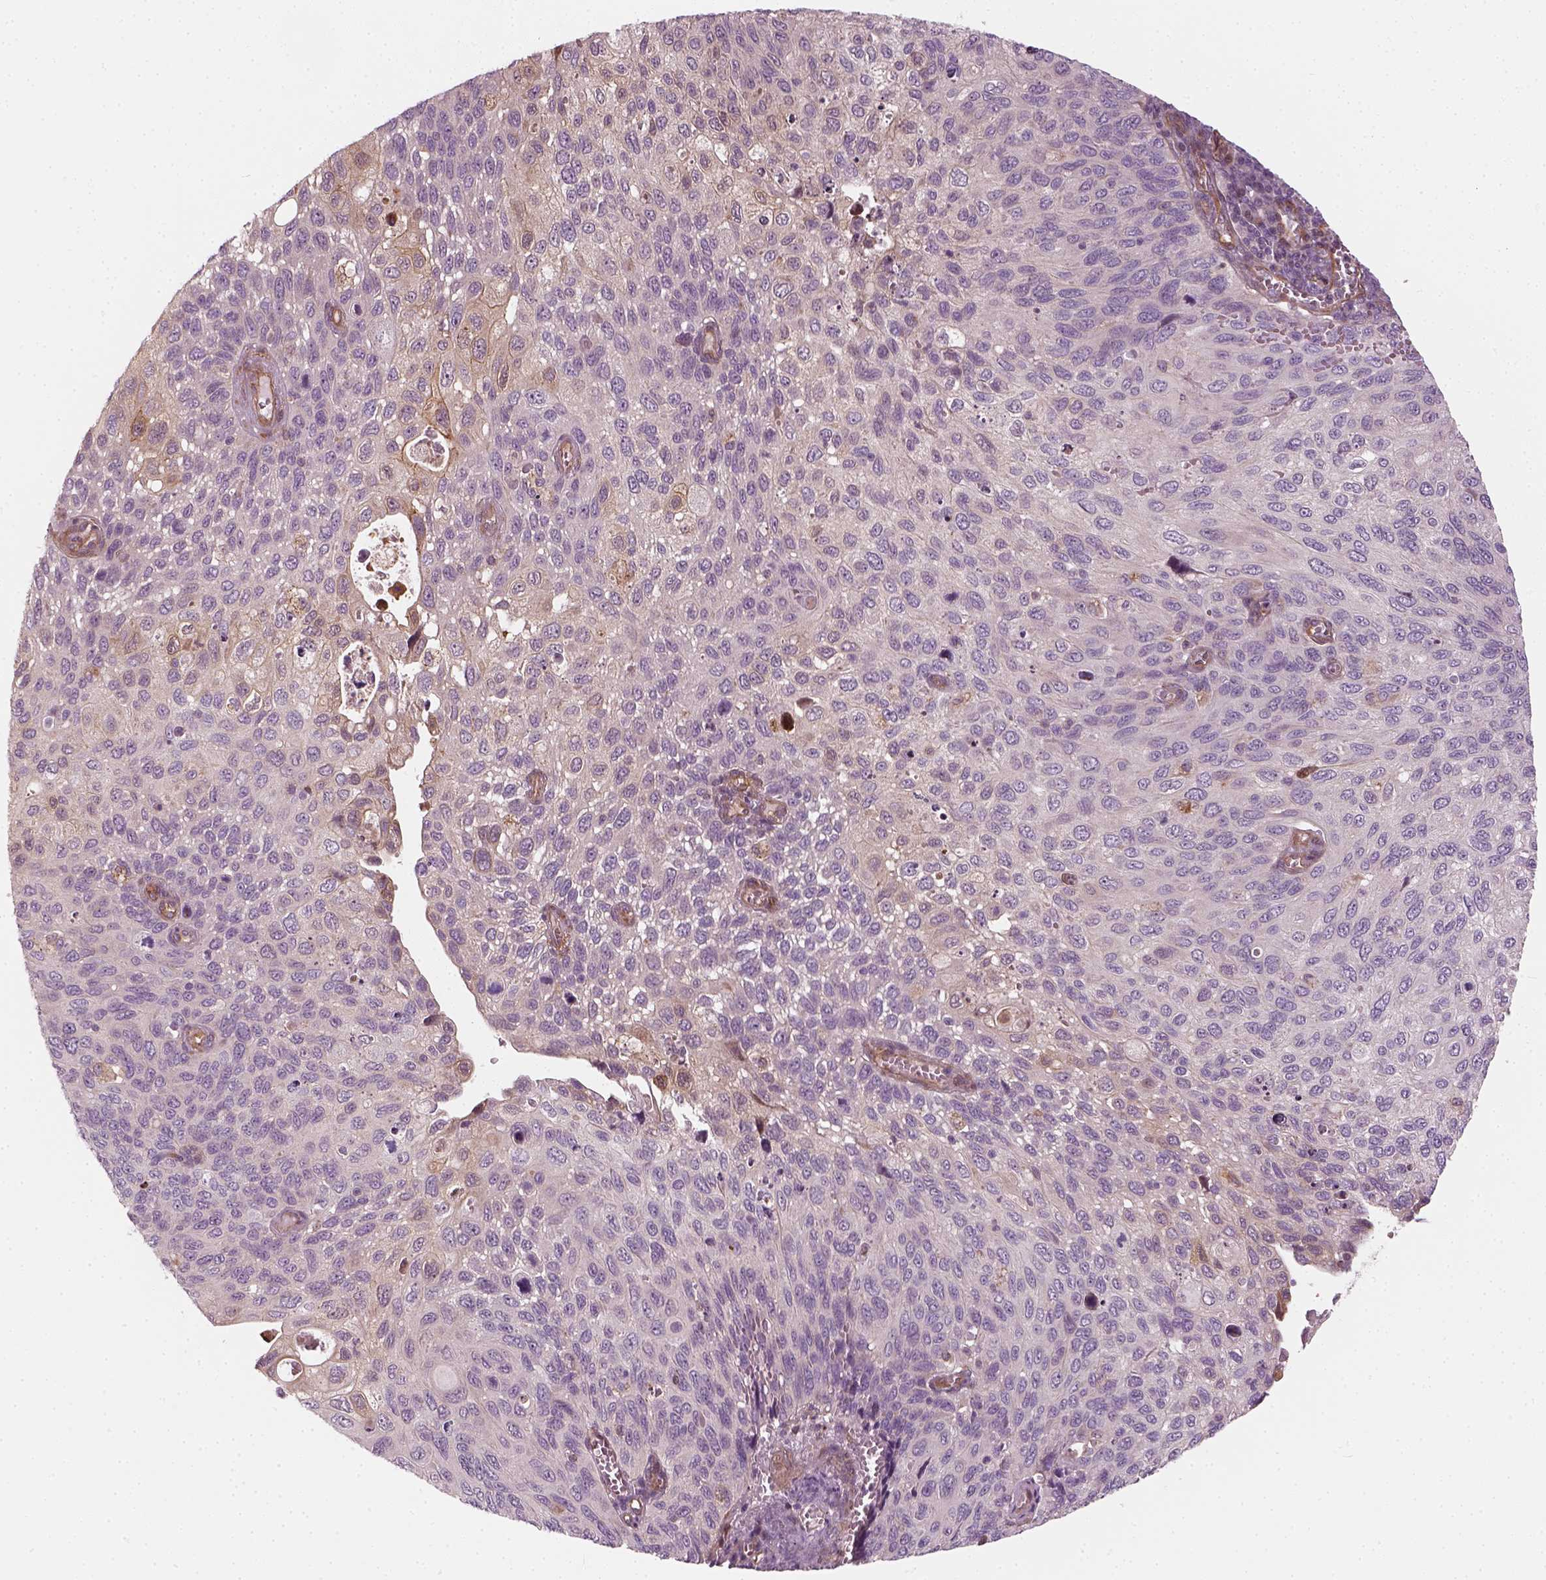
{"staining": {"intensity": "negative", "quantity": "none", "location": "none"}, "tissue": "cervical cancer", "cell_type": "Tumor cells", "image_type": "cancer", "snomed": [{"axis": "morphology", "description": "Squamous cell carcinoma, NOS"}, {"axis": "topography", "description": "Cervix"}], "caption": "Human squamous cell carcinoma (cervical) stained for a protein using immunohistochemistry (IHC) shows no positivity in tumor cells.", "gene": "DNASE1L1", "patient": {"sex": "female", "age": 70}}